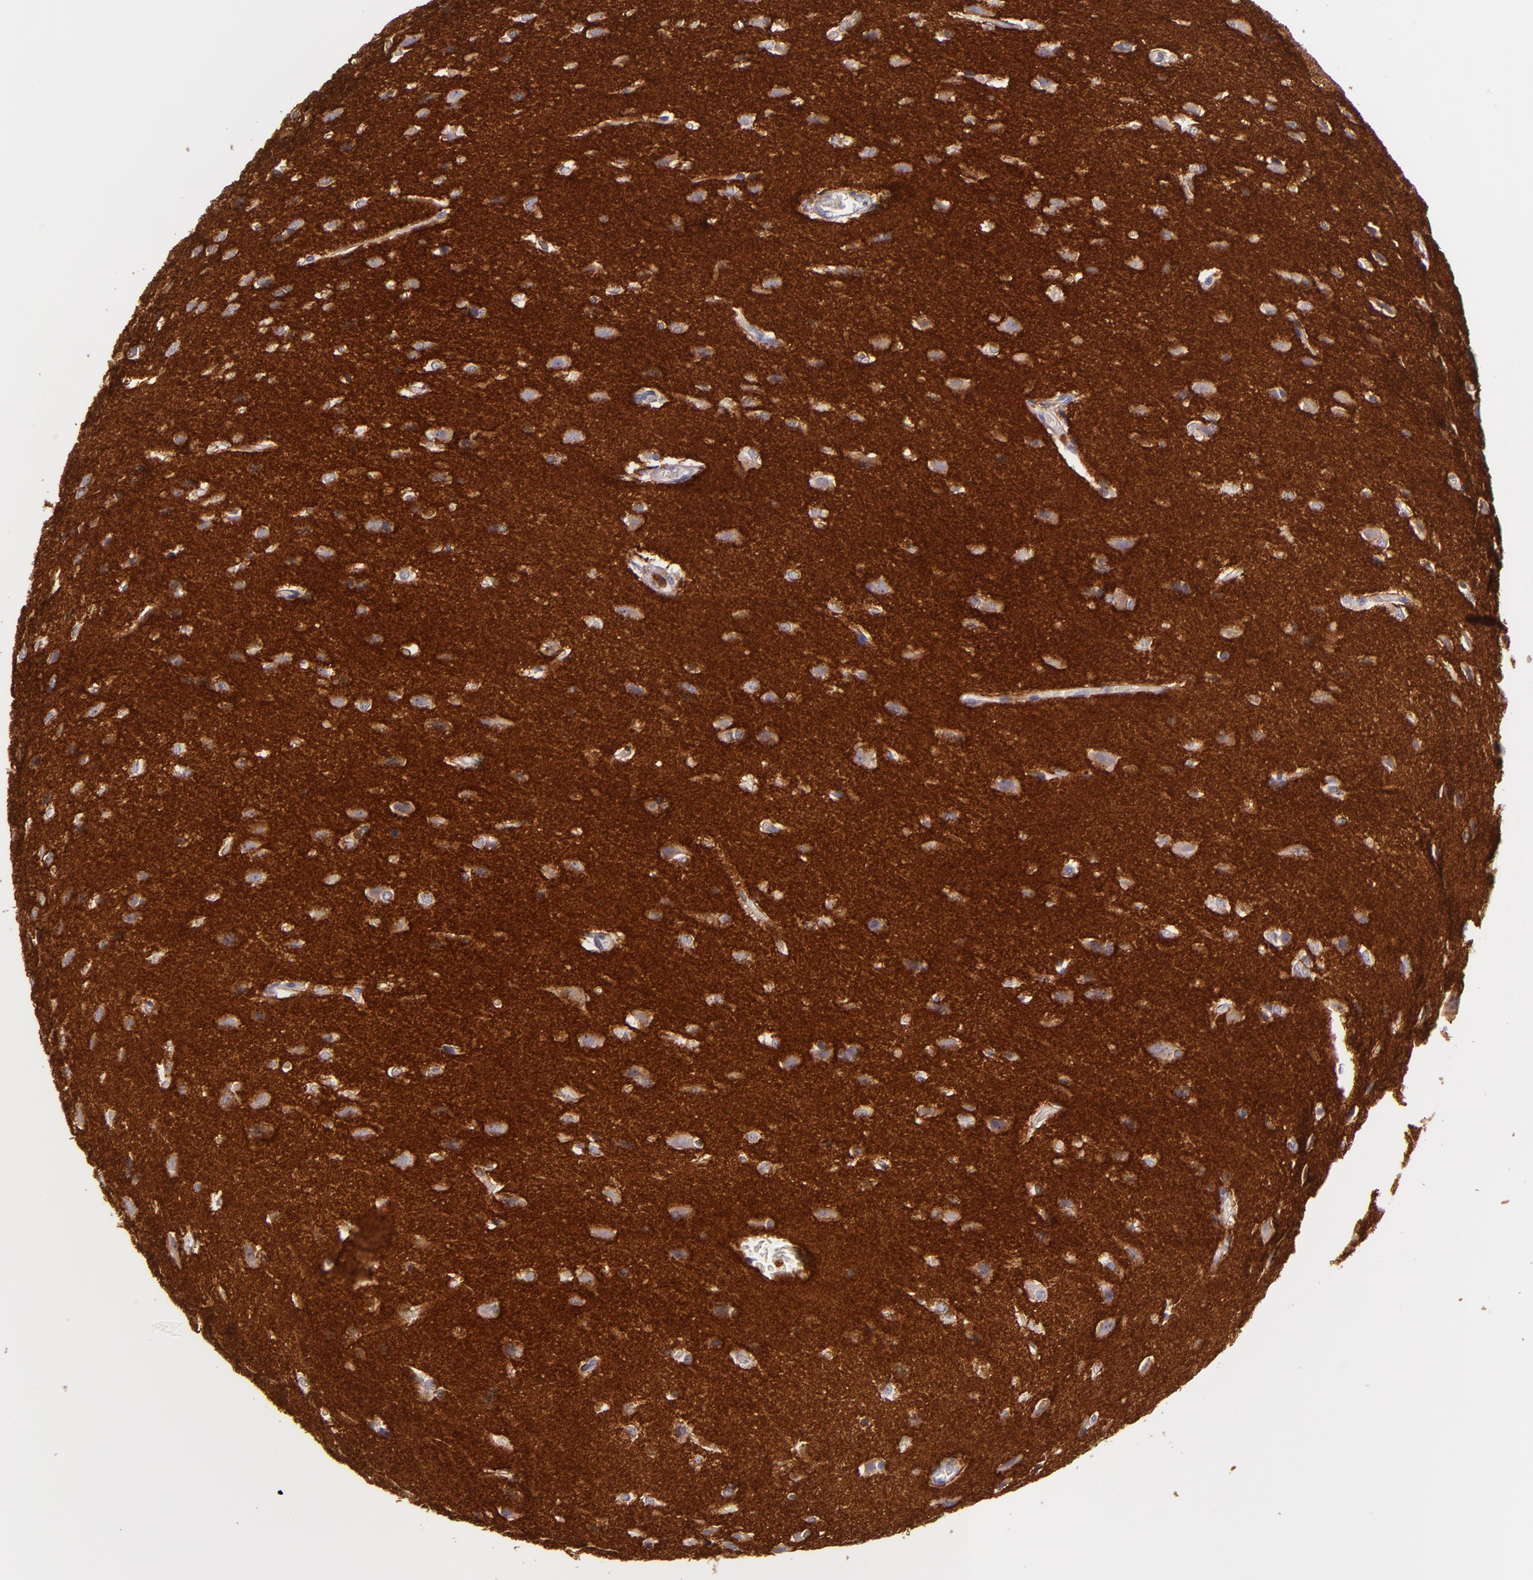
{"staining": {"intensity": "strong", "quantity": ">75%", "location": "cytoplasmic/membranous"}, "tissue": "glioma", "cell_type": "Tumor cells", "image_type": "cancer", "snomed": [{"axis": "morphology", "description": "Glioma, malignant, High grade"}, {"axis": "topography", "description": "Brain"}], "caption": "Tumor cells reveal high levels of strong cytoplasmic/membranous expression in approximately >75% of cells in glioma.", "gene": "C5AR1", "patient": {"sex": "male", "age": 68}}